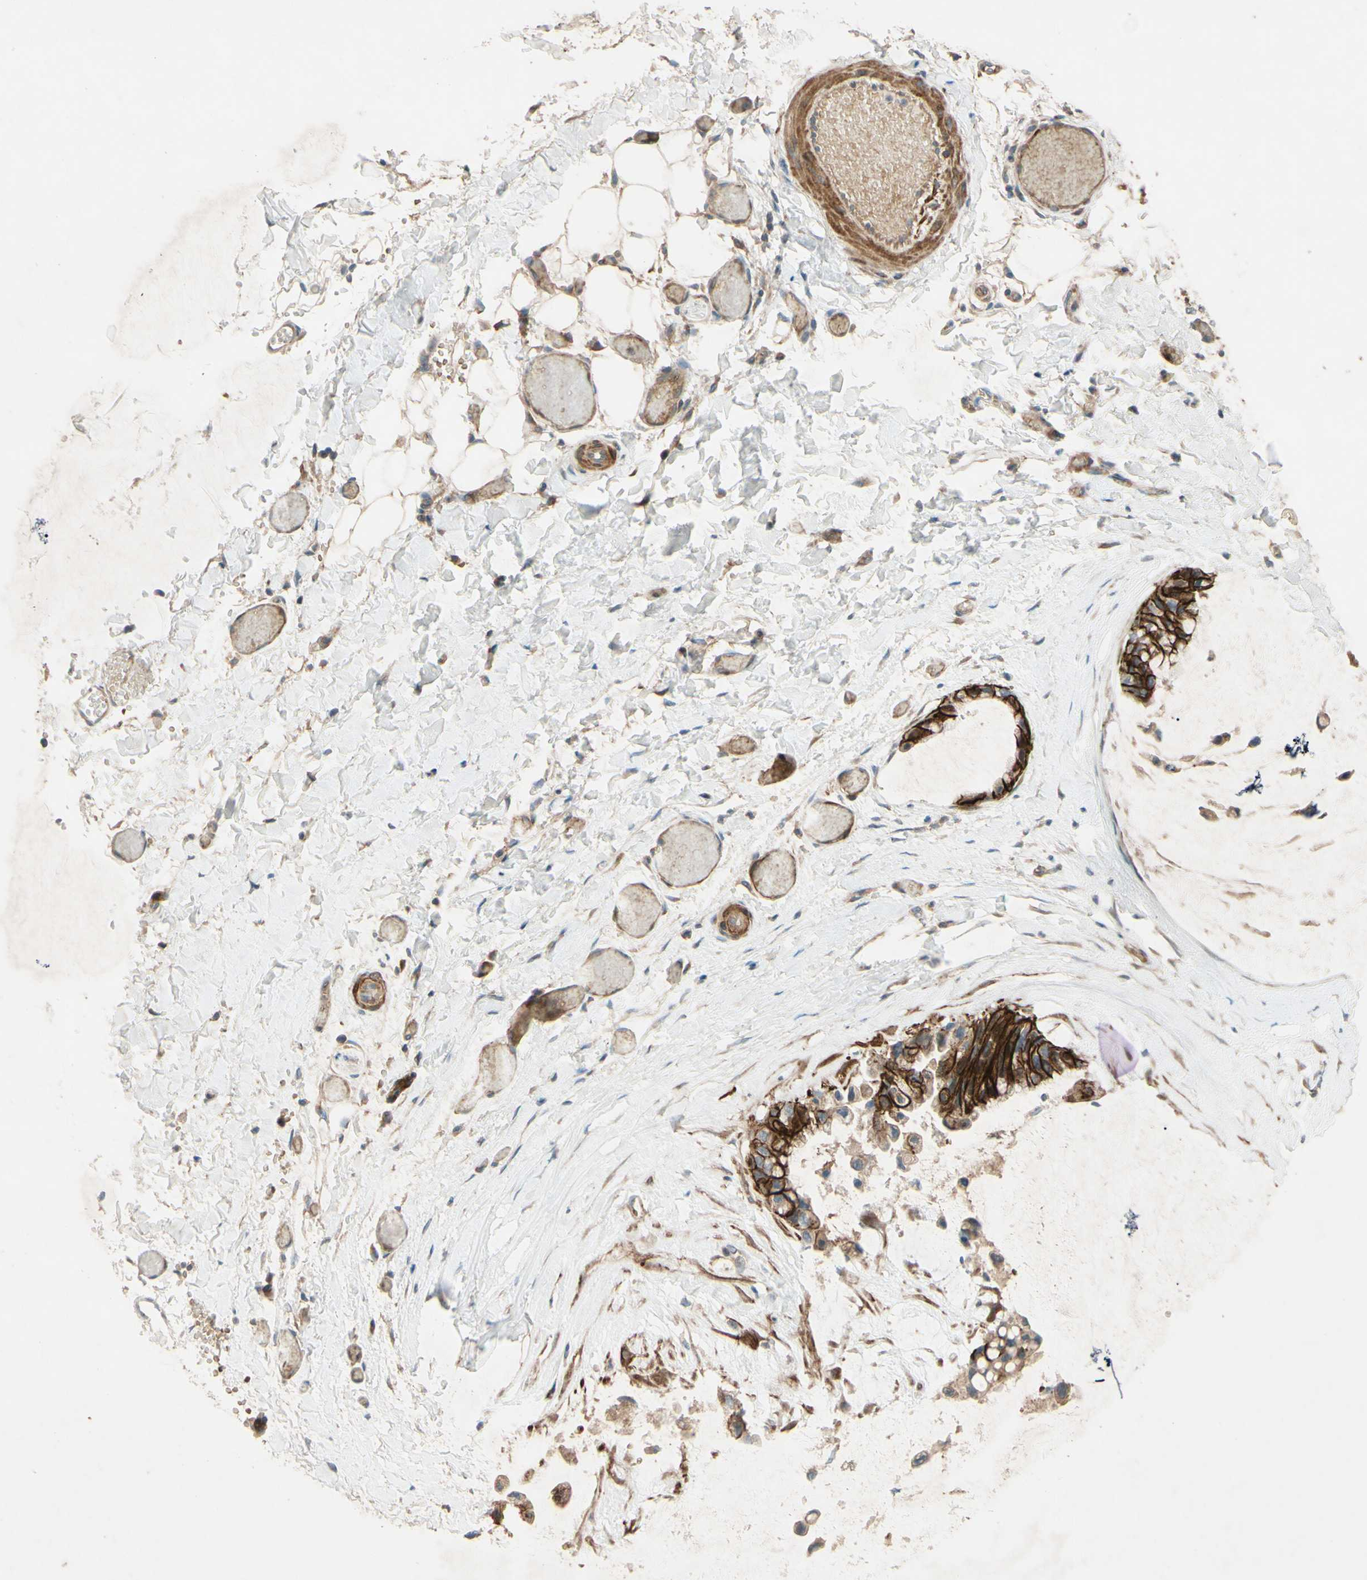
{"staining": {"intensity": "strong", "quantity": ">75%", "location": "cytoplasmic/membranous"}, "tissue": "ovarian cancer", "cell_type": "Tumor cells", "image_type": "cancer", "snomed": [{"axis": "morphology", "description": "Cystadenocarcinoma, mucinous, NOS"}, {"axis": "topography", "description": "Ovary"}], "caption": "This histopathology image demonstrates immunohistochemistry staining of ovarian cancer, with high strong cytoplasmic/membranous staining in about >75% of tumor cells.", "gene": "ADAM17", "patient": {"sex": "female", "age": 39}}